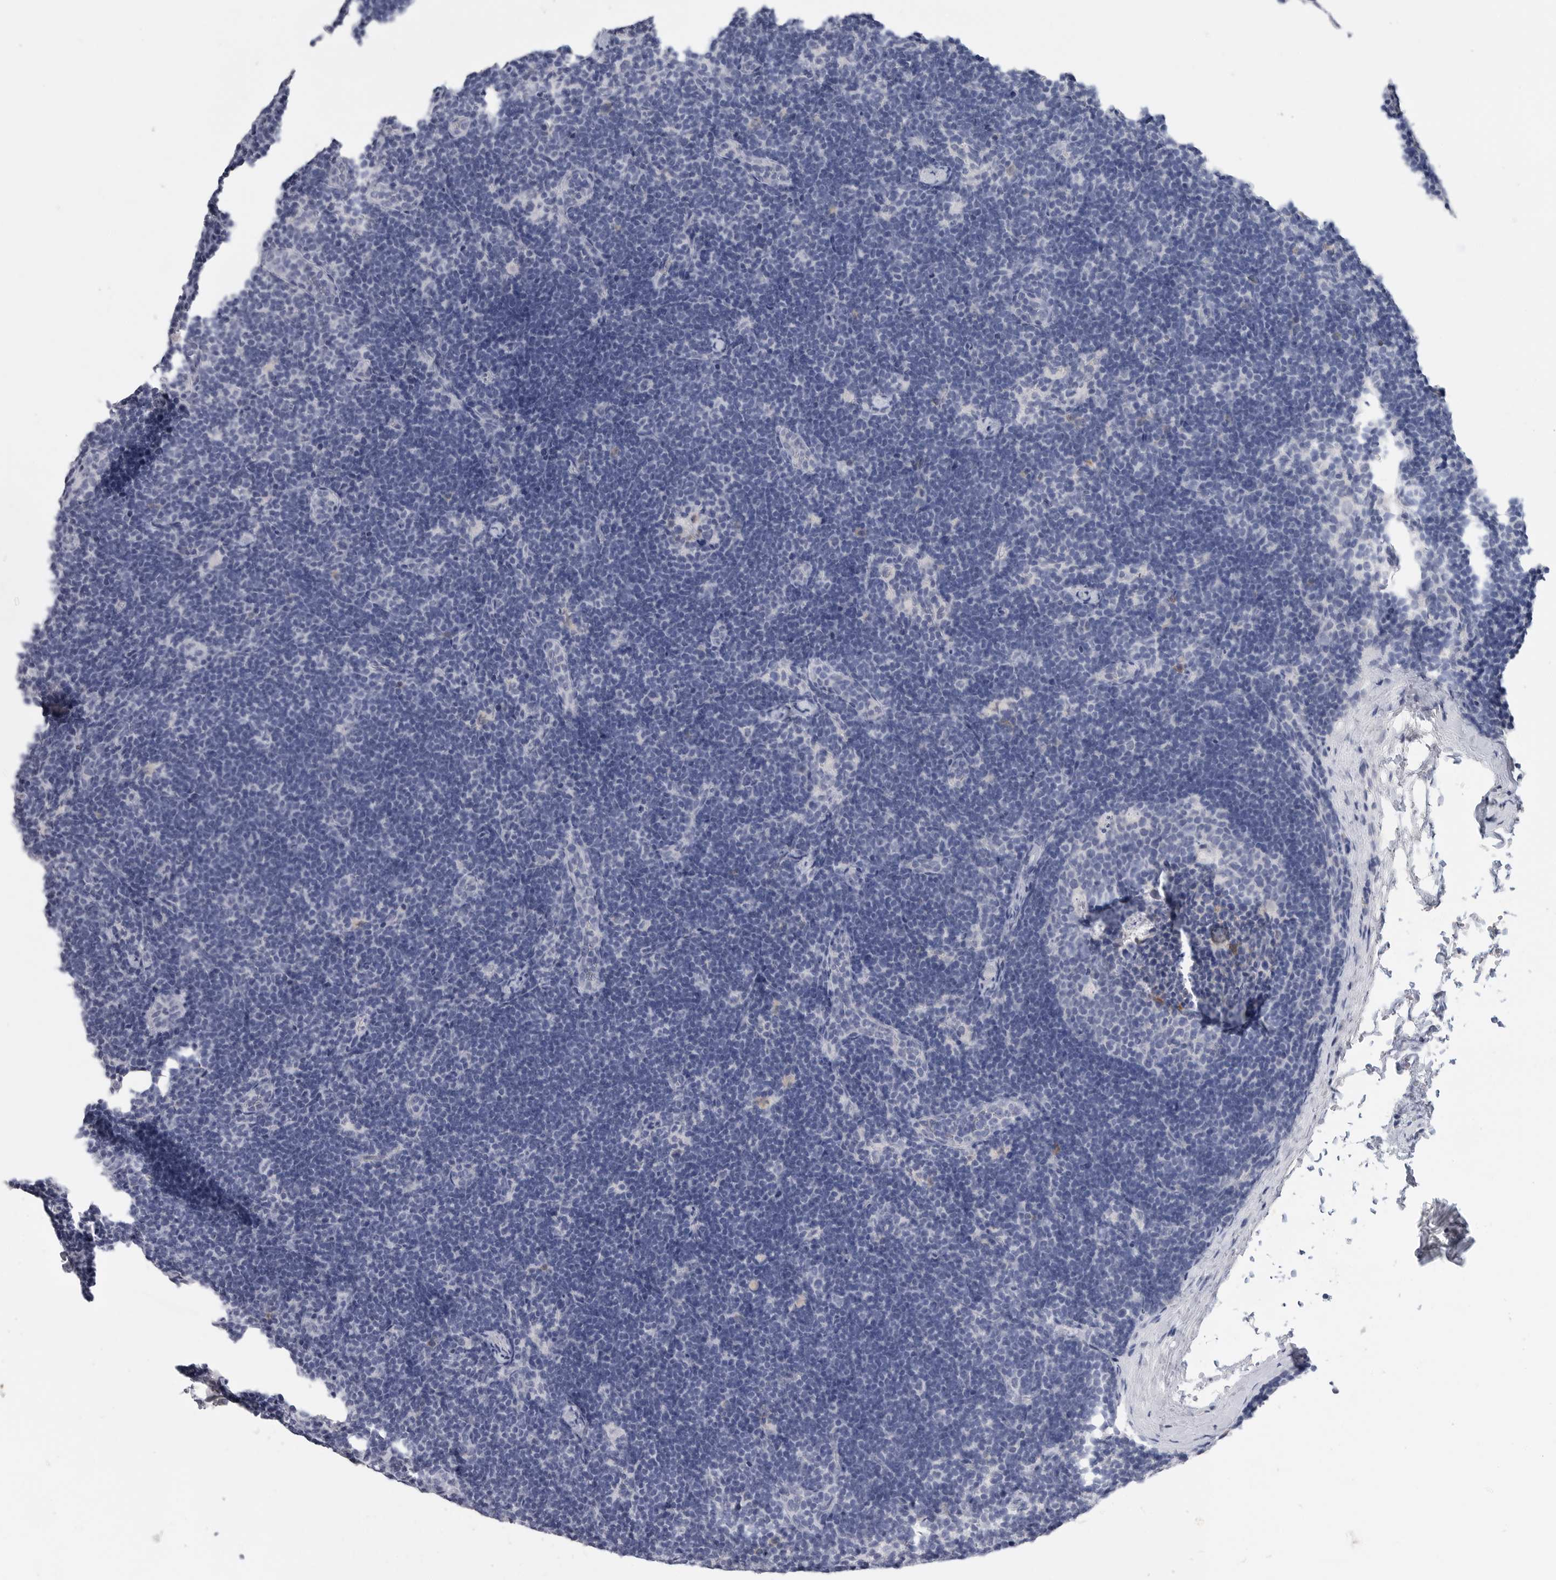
{"staining": {"intensity": "negative", "quantity": "none", "location": "none"}, "tissue": "lymph node", "cell_type": "Germinal center cells", "image_type": "normal", "snomed": [{"axis": "morphology", "description": "Normal tissue, NOS"}, {"axis": "topography", "description": "Lymph node"}], "caption": "The image displays no significant expression in germinal center cells of lymph node.", "gene": "FABP6", "patient": {"sex": "female", "age": 22}}